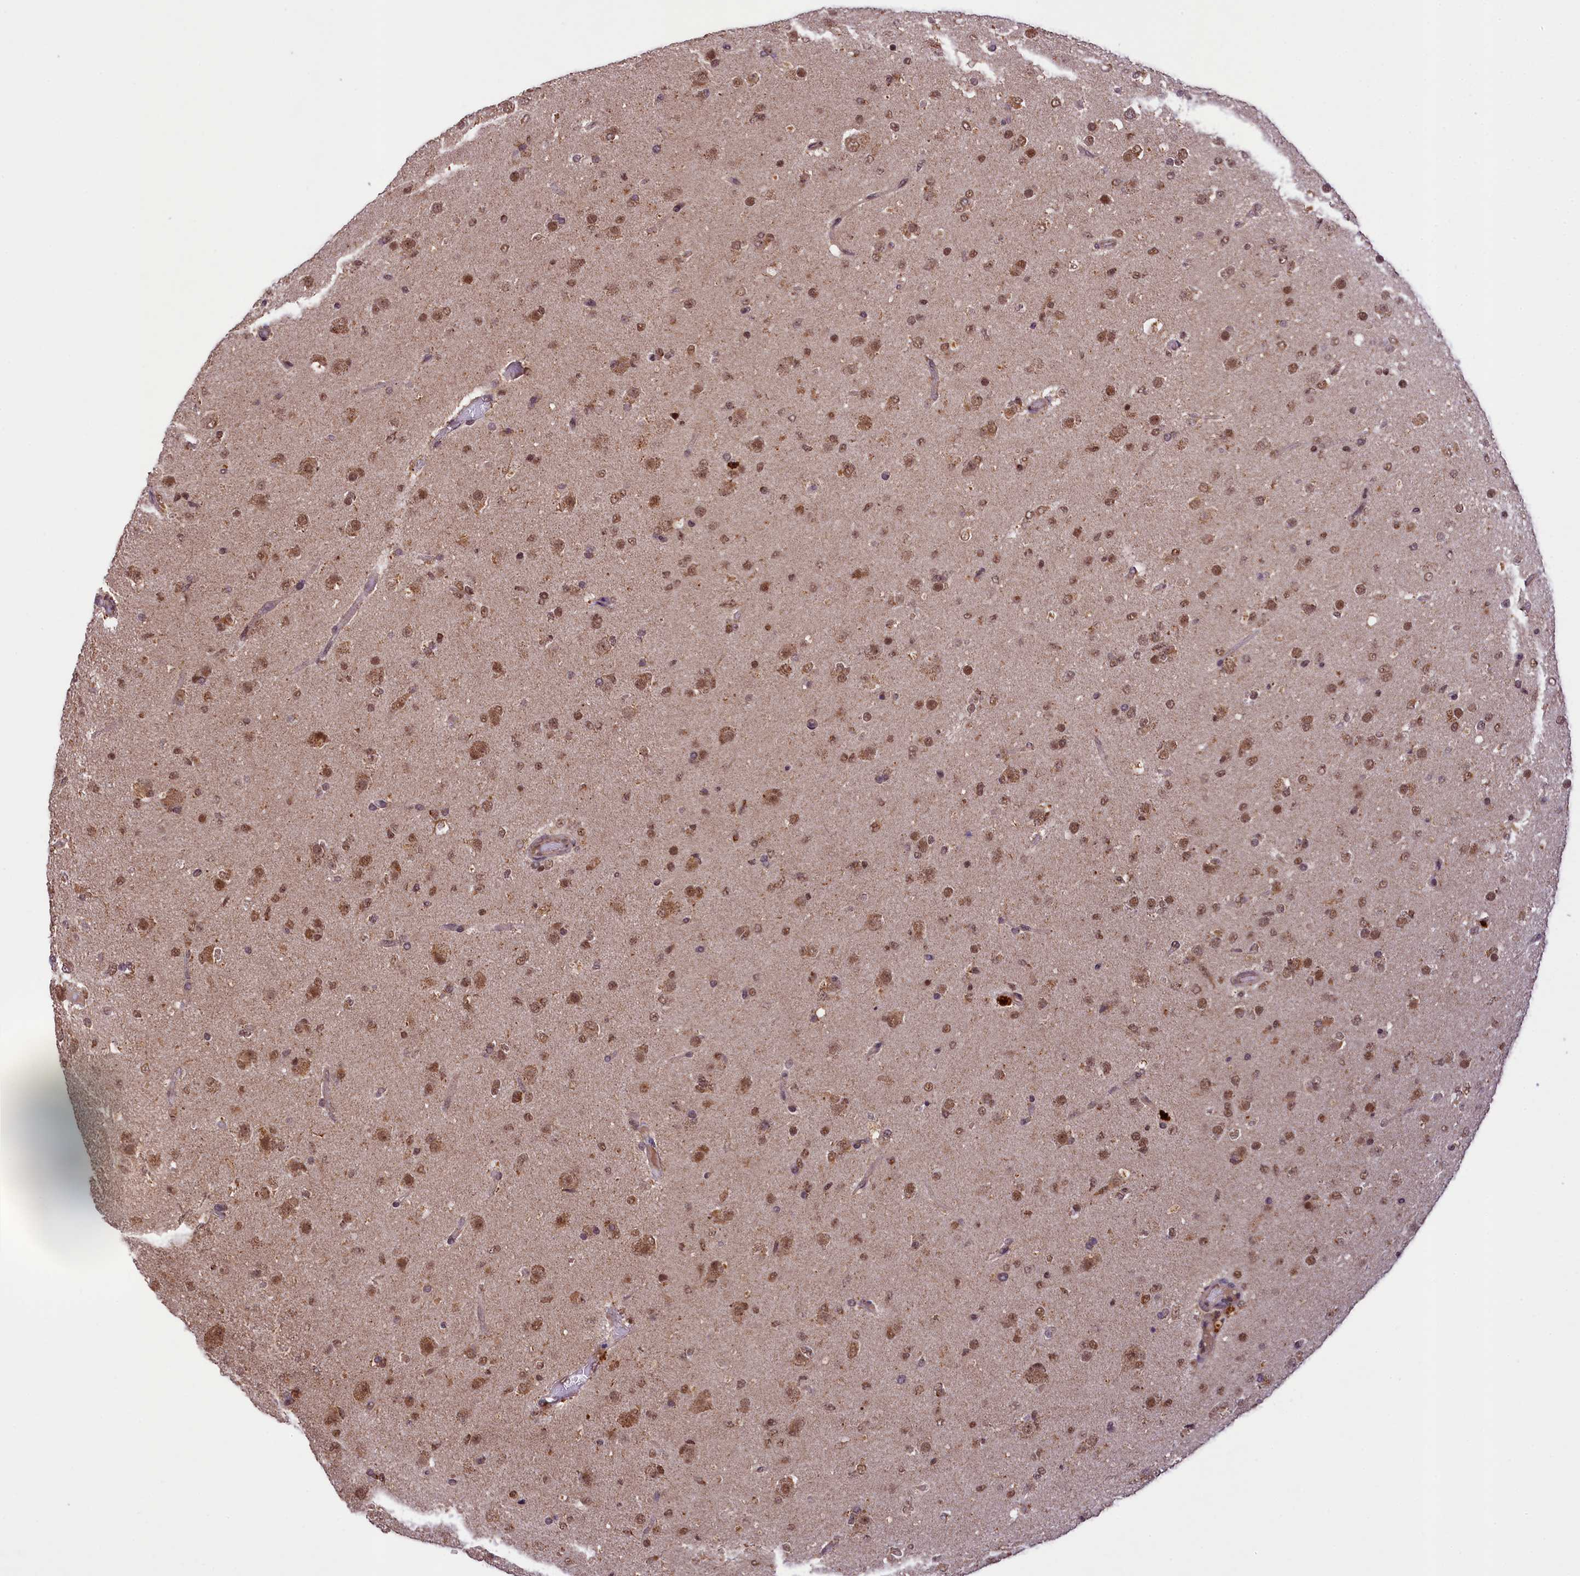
{"staining": {"intensity": "moderate", "quantity": ">75%", "location": "nuclear"}, "tissue": "glioma", "cell_type": "Tumor cells", "image_type": "cancer", "snomed": [{"axis": "morphology", "description": "Glioma, malignant, Low grade"}, {"axis": "topography", "description": "Brain"}], "caption": "Immunohistochemistry image of malignant glioma (low-grade) stained for a protein (brown), which shows medium levels of moderate nuclear expression in approximately >75% of tumor cells.", "gene": "PAF1", "patient": {"sex": "male", "age": 65}}